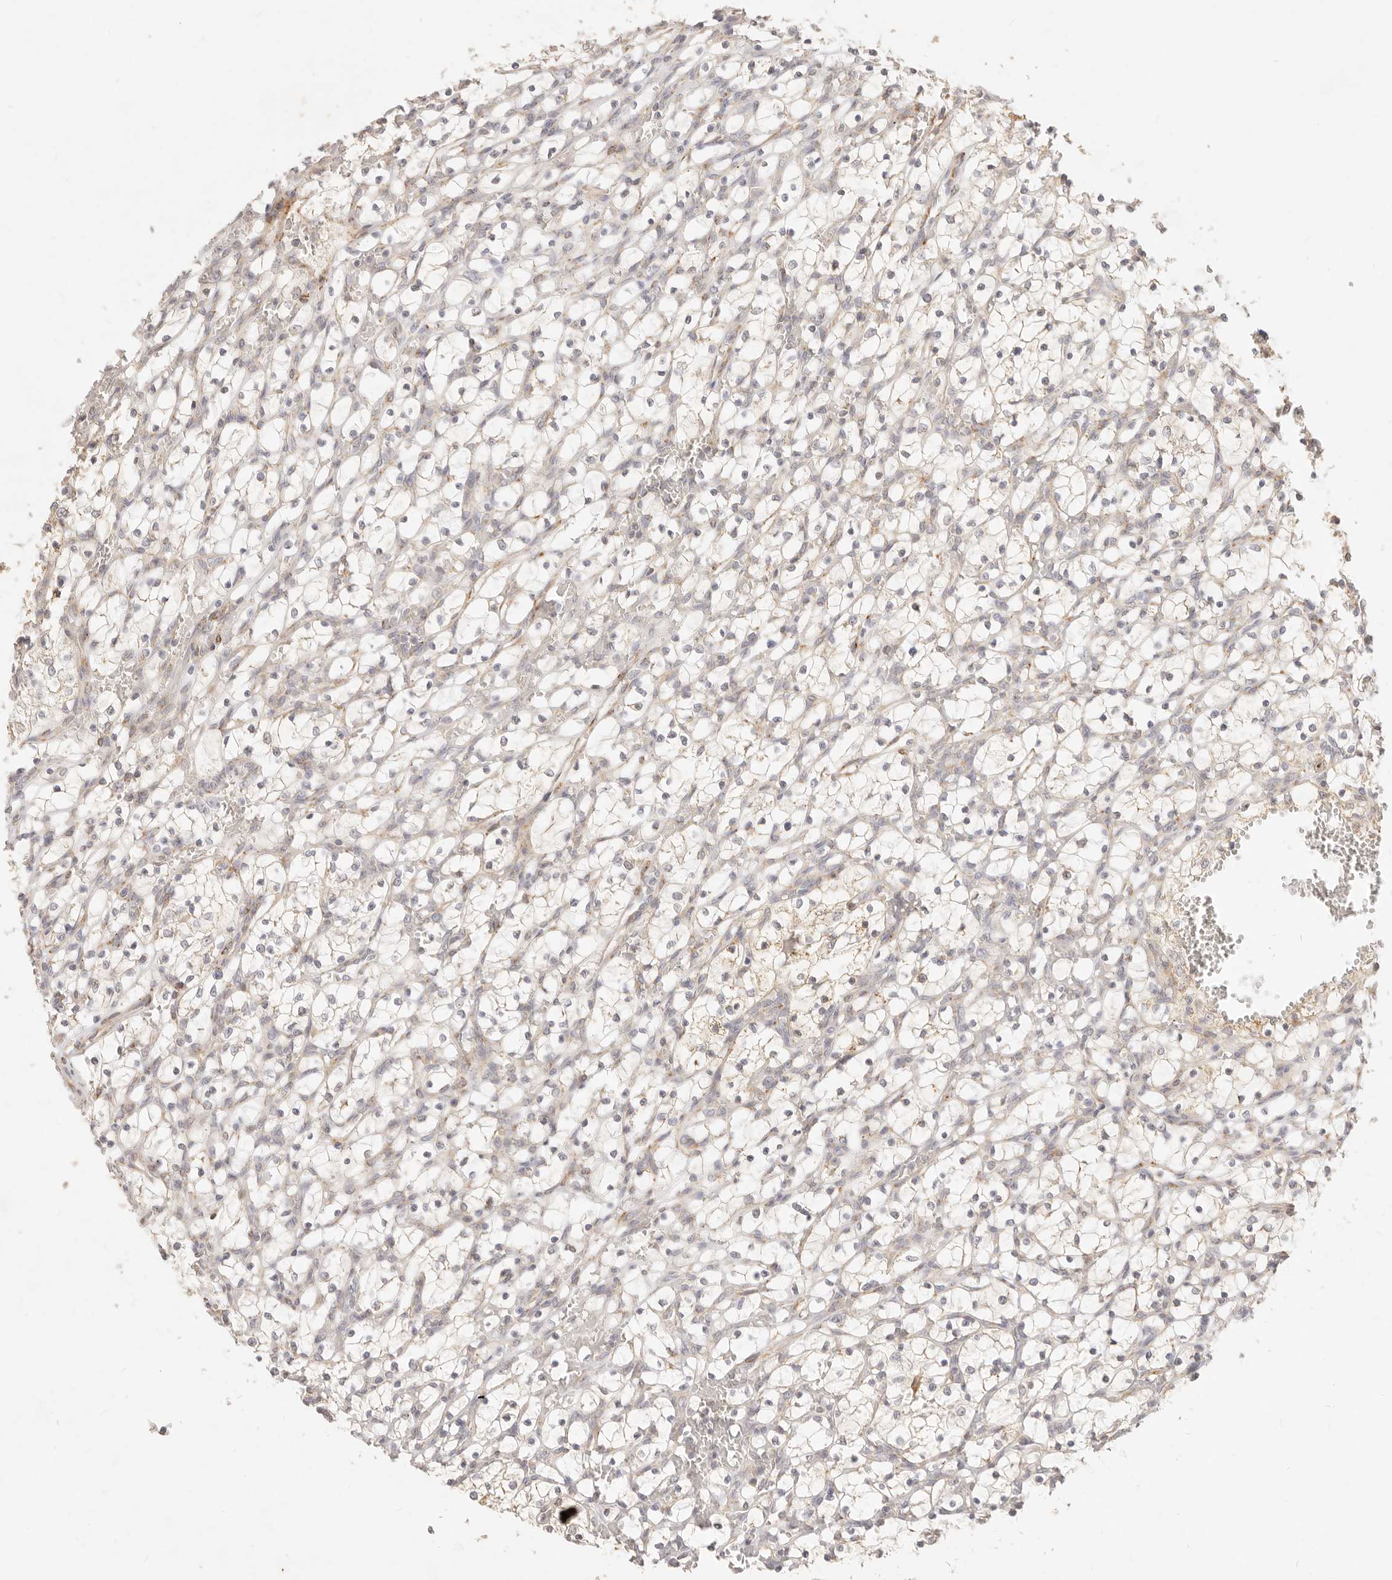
{"staining": {"intensity": "weak", "quantity": "<25%", "location": "cytoplasmic/membranous"}, "tissue": "renal cancer", "cell_type": "Tumor cells", "image_type": "cancer", "snomed": [{"axis": "morphology", "description": "Adenocarcinoma, NOS"}, {"axis": "topography", "description": "Kidney"}], "caption": "Immunohistochemistry (IHC) of renal cancer exhibits no staining in tumor cells.", "gene": "RUBCNL", "patient": {"sex": "female", "age": 69}}